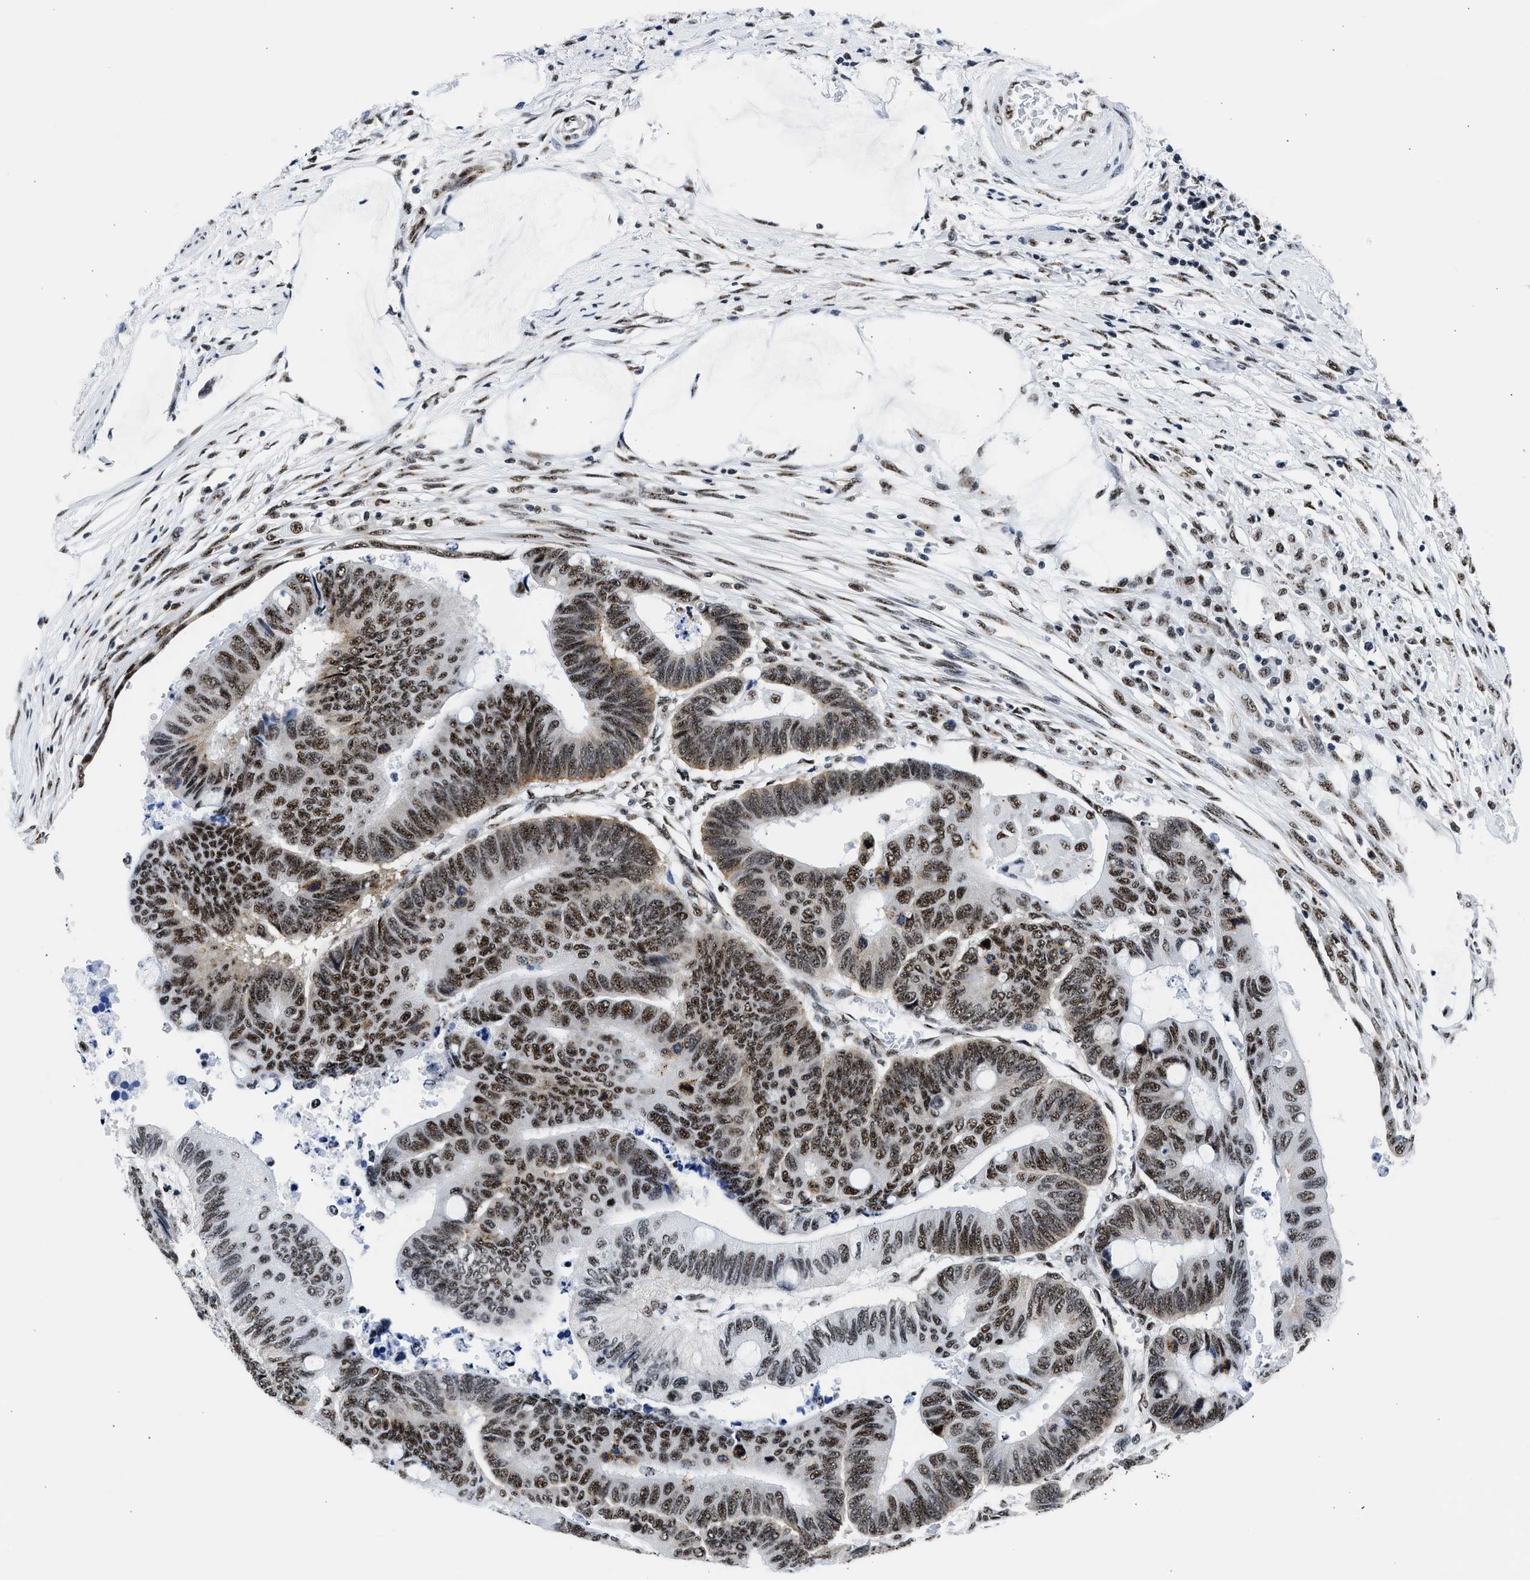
{"staining": {"intensity": "strong", "quantity": ">75%", "location": "nuclear"}, "tissue": "colorectal cancer", "cell_type": "Tumor cells", "image_type": "cancer", "snomed": [{"axis": "morphology", "description": "Normal tissue, NOS"}, {"axis": "morphology", "description": "Adenocarcinoma, NOS"}, {"axis": "topography", "description": "Rectum"}, {"axis": "topography", "description": "Peripheral nerve tissue"}], "caption": "Immunohistochemistry (IHC) image of human adenocarcinoma (colorectal) stained for a protein (brown), which exhibits high levels of strong nuclear positivity in approximately >75% of tumor cells.", "gene": "RBM8A", "patient": {"sex": "male", "age": 92}}